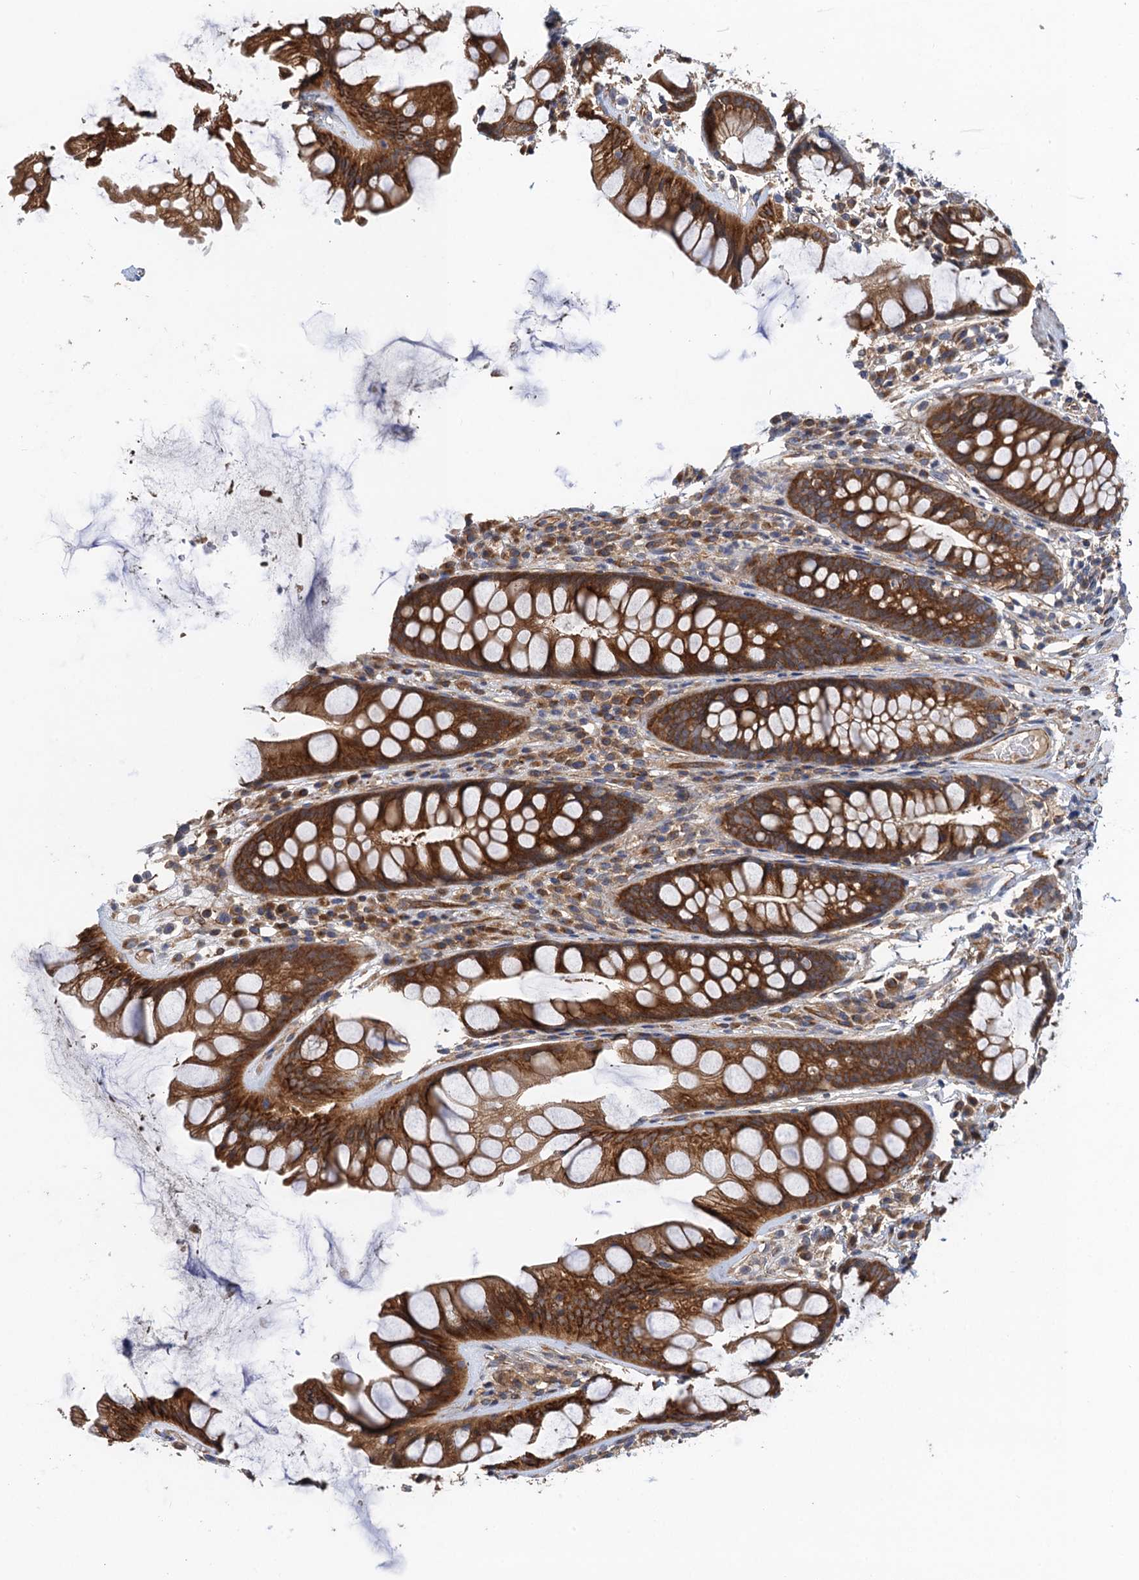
{"staining": {"intensity": "strong", "quantity": ">75%", "location": "cytoplasmic/membranous"}, "tissue": "rectum", "cell_type": "Glandular cells", "image_type": "normal", "snomed": [{"axis": "morphology", "description": "Normal tissue, NOS"}, {"axis": "topography", "description": "Rectum"}], "caption": "Protein positivity by immunohistochemistry (IHC) shows strong cytoplasmic/membranous positivity in approximately >75% of glandular cells in benign rectum. (DAB (3,3'-diaminobenzidine) IHC with brightfield microscopy, high magnification).", "gene": "PJA2", "patient": {"sex": "male", "age": 74}}